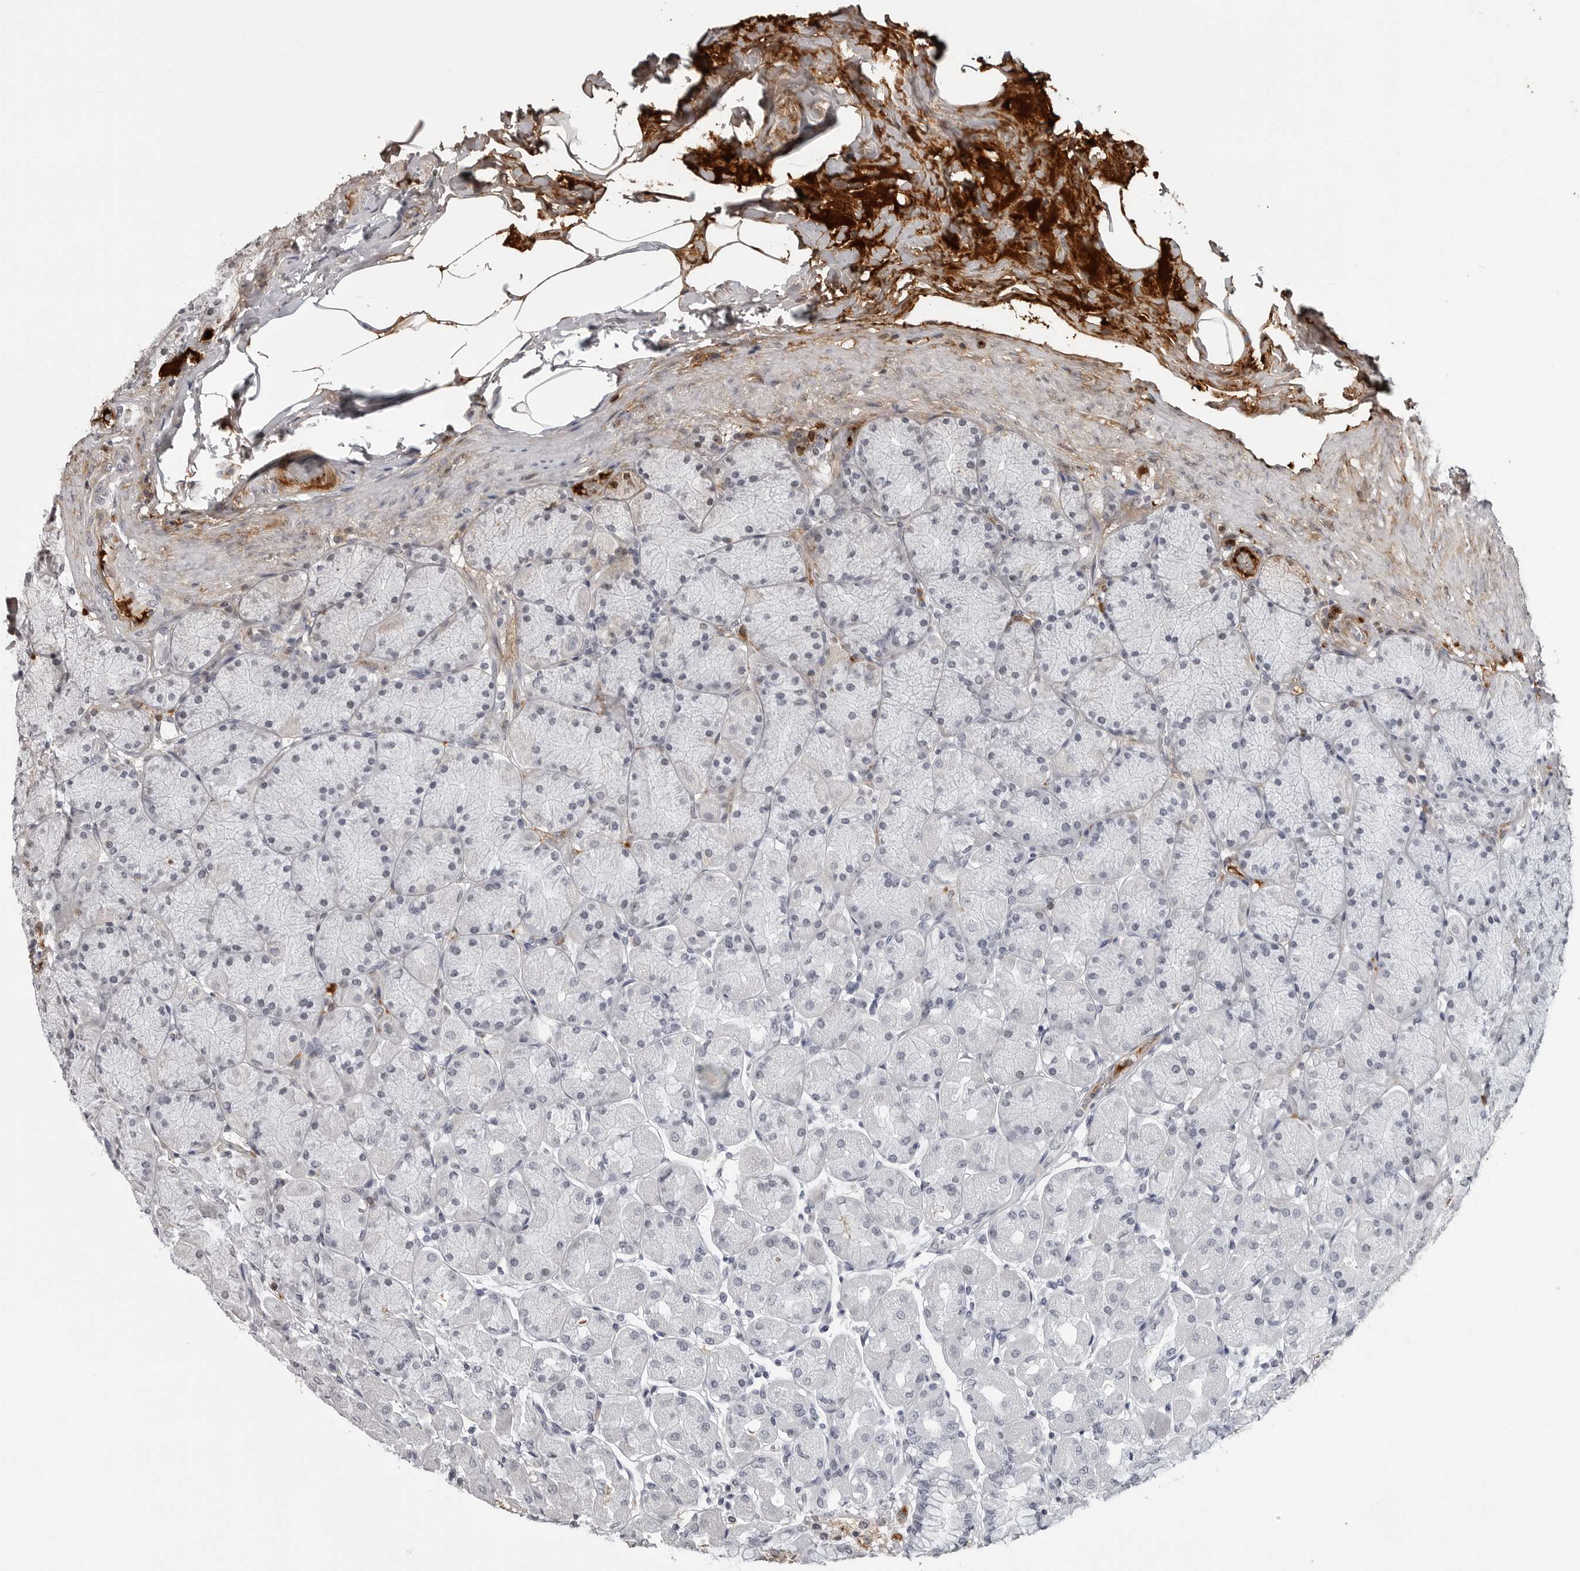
{"staining": {"intensity": "negative", "quantity": "none", "location": "none"}, "tissue": "stomach", "cell_type": "Glandular cells", "image_type": "normal", "snomed": [{"axis": "morphology", "description": "Normal tissue, NOS"}, {"axis": "topography", "description": "Stomach, upper"}], "caption": "DAB immunohistochemical staining of benign human stomach displays no significant staining in glandular cells.", "gene": "CXCR5", "patient": {"sex": "female", "age": 56}}